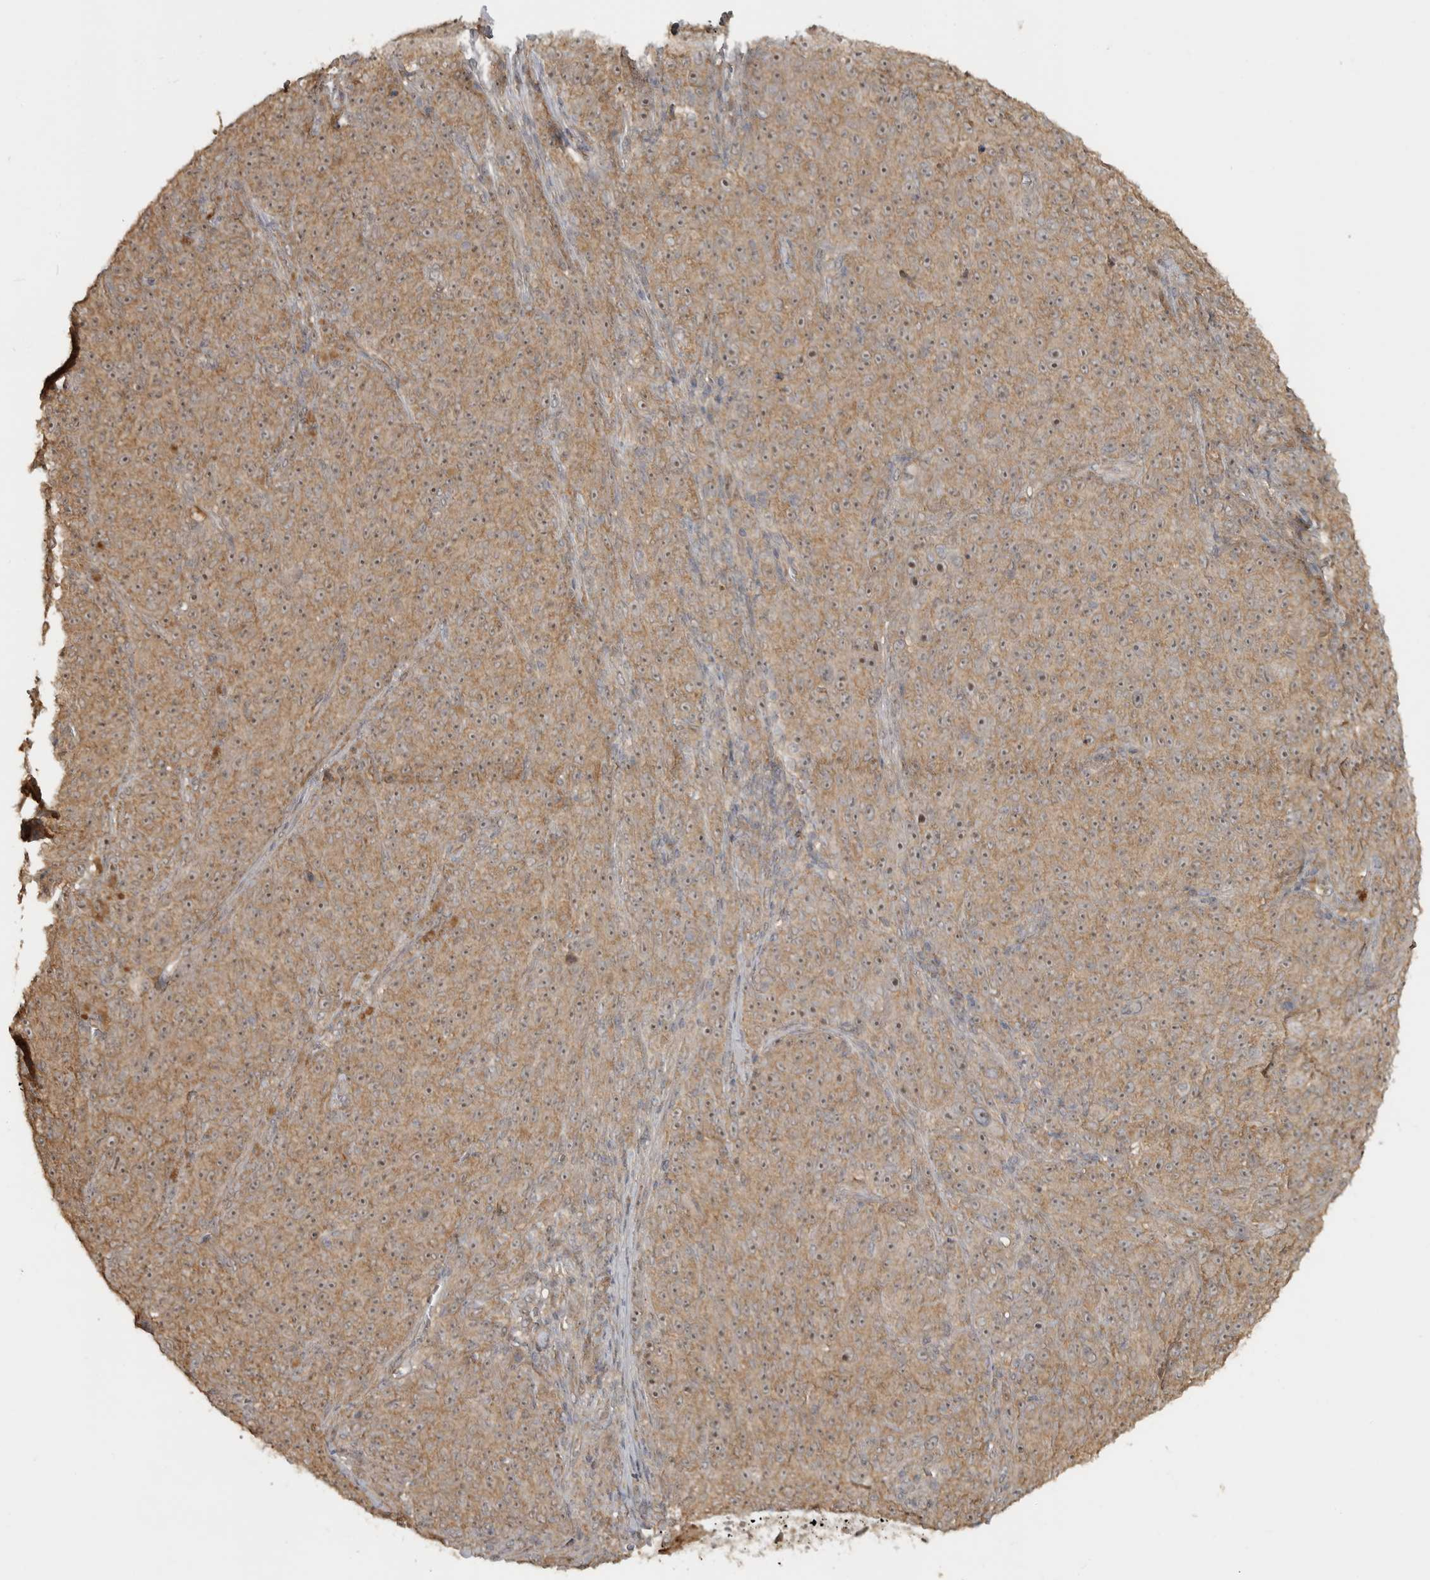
{"staining": {"intensity": "moderate", "quantity": ">75%", "location": "cytoplasmic/membranous,nuclear"}, "tissue": "melanoma", "cell_type": "Tumor cells", "image_type": "cancer", "snomed": [{"axis": "morphology", "description": "Malignant melanoma, NOS"}, {"axis": "topography", "description": "Skin"}], "caption": "Protein expression analysis of human melanoma reveals moderate cytoplasmic/membranous and nuclear positivity in about >75% of tumor cells.", "gene": "LLGL1", "patient": {"sex": "female", "age": 82}}